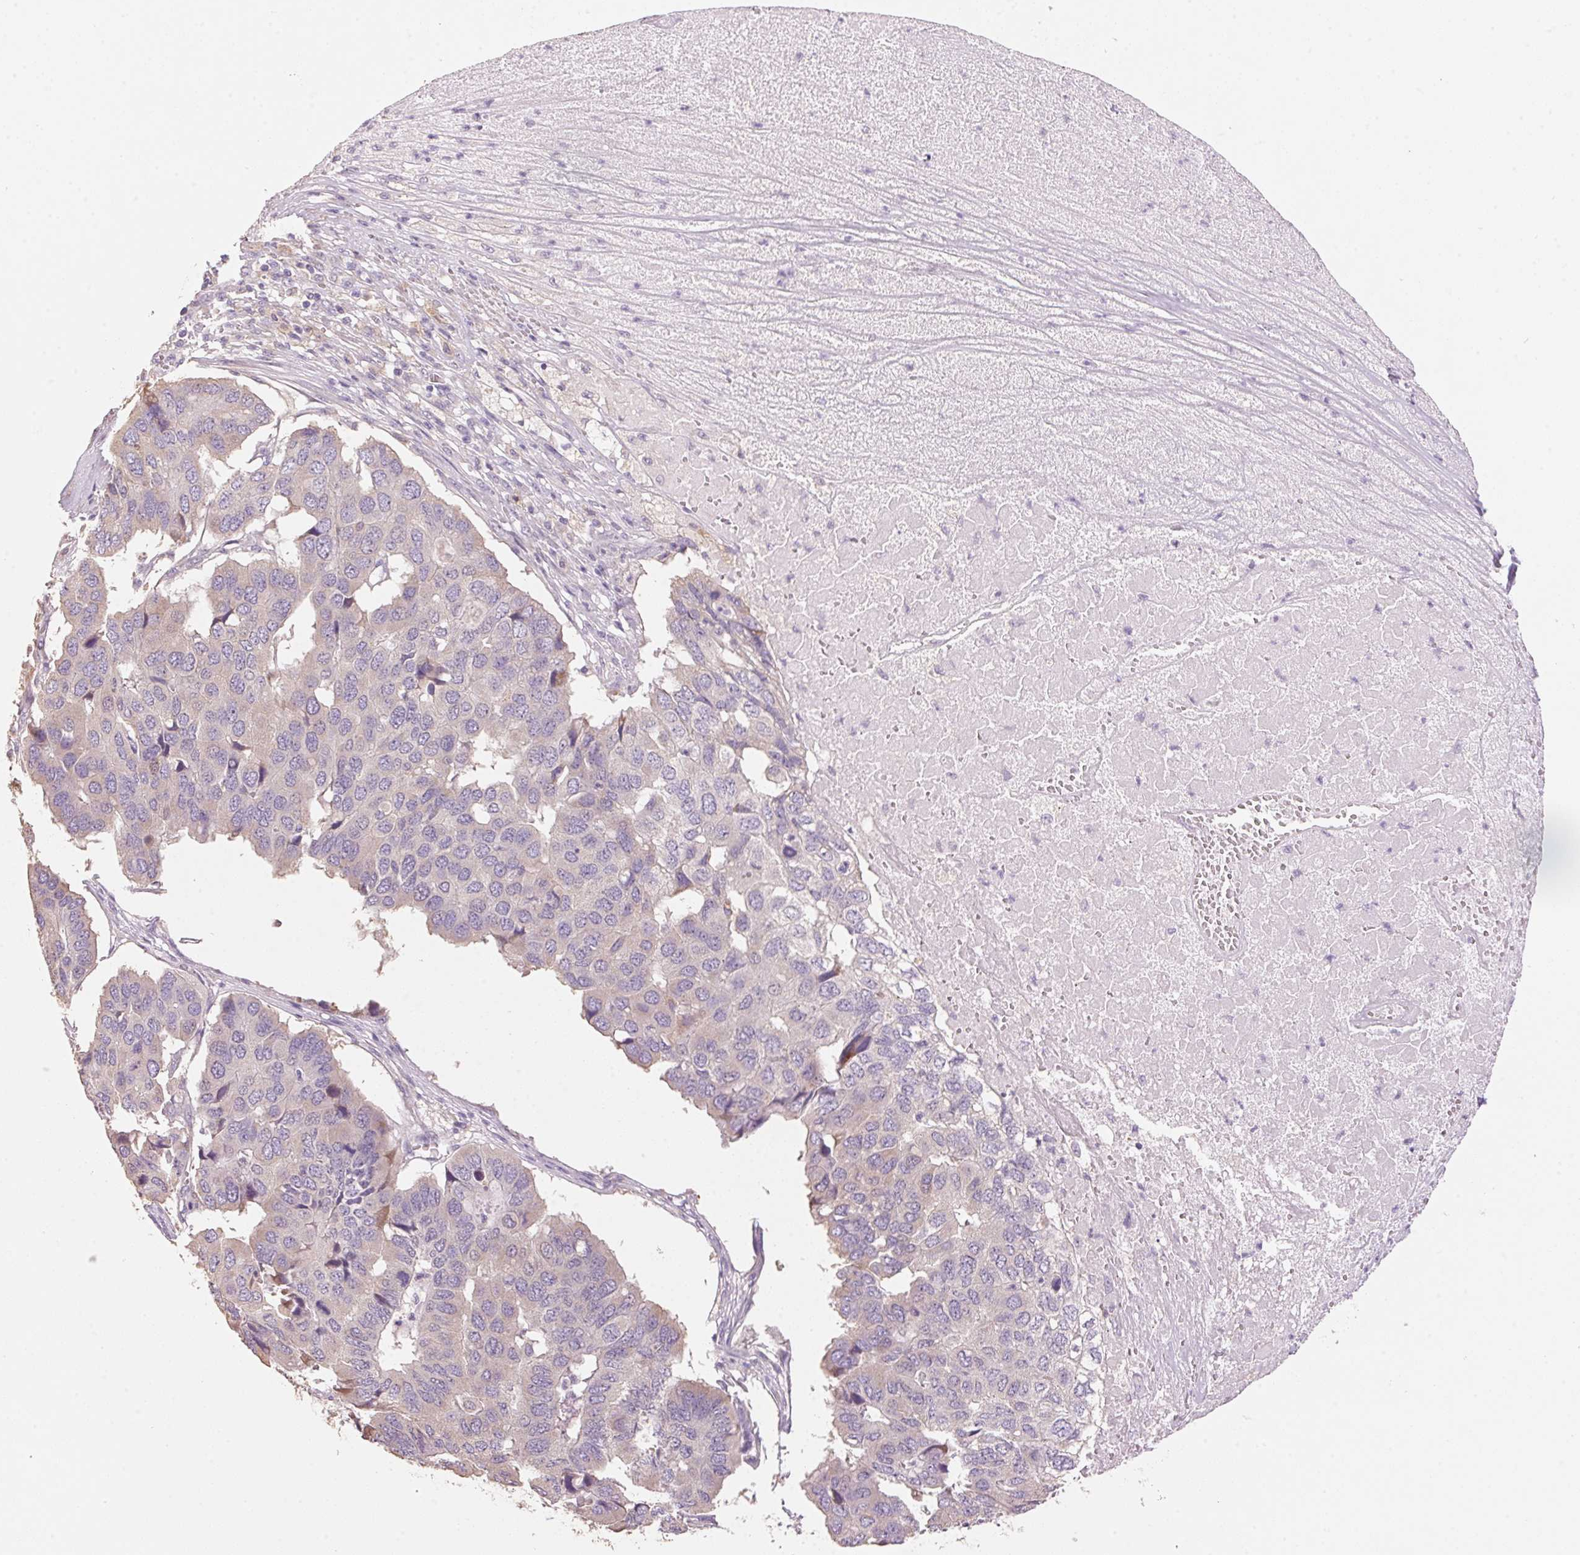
{"staining": {"intensity": "negative", "quantity": "none", "location": "none"}, "tissue": "pancreatic cancer", "cell_type": "Tumor cells", "image_type": "cancer", "snomed": [{"axis": "morphology", "description": "Adenocarcinoma, NOS"}, {"axis": "topography", "description": "Pancreas"}], "caption": "Immunohistochemistry histopathology image of neoplastic tissue: adenocarcinoma (pancreatic) stained with DAB (3,3'-diaminobenzidine) shows no significant protein staining in tumor cells.", "gene": "LYZL6", "patient": {"sex": "male", "age": 50}}